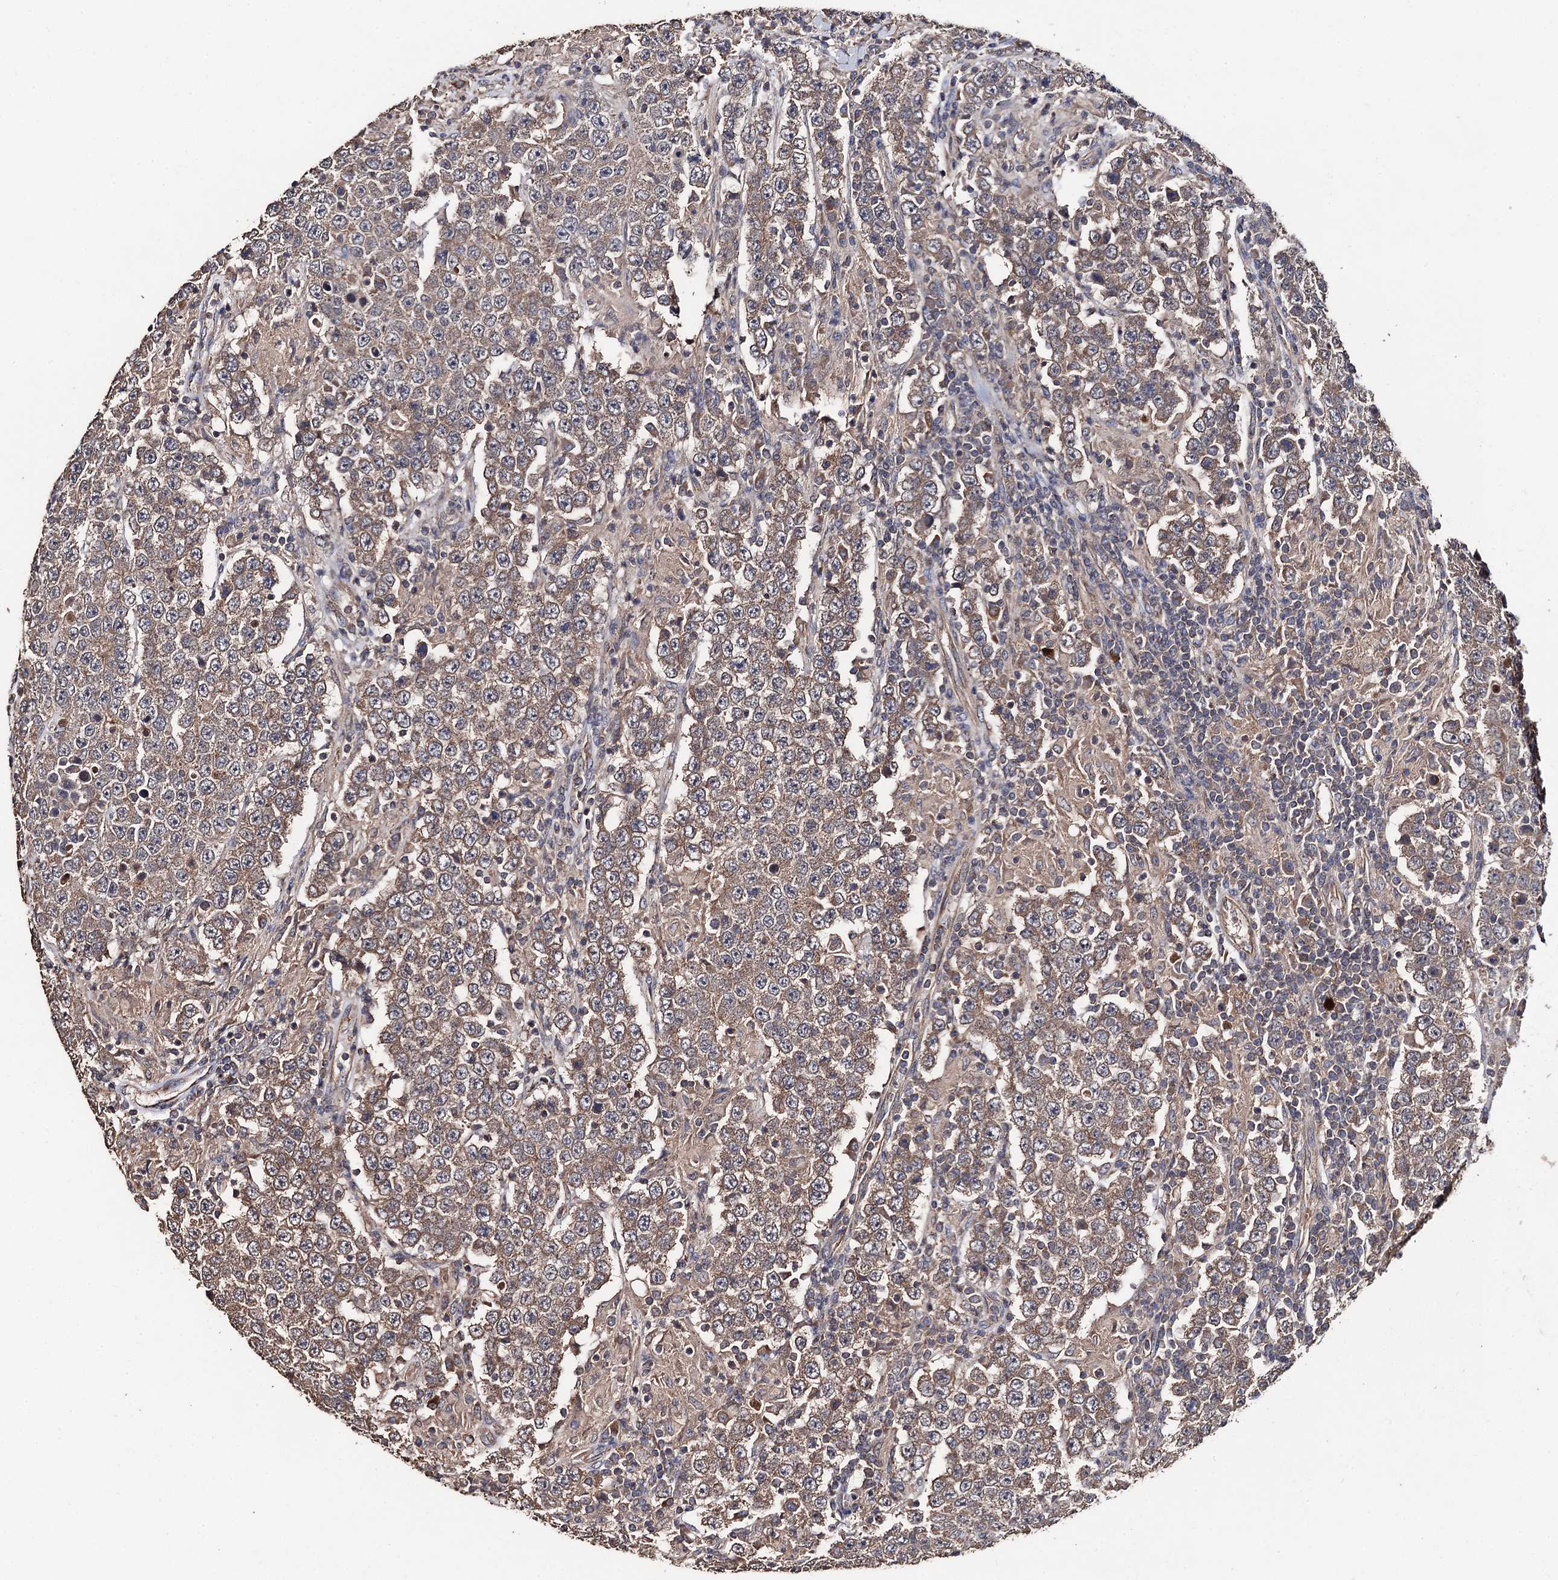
{"staining": {"intensity": "moderate", "quantity": ">75%", "location": "cytoplasmic/membranous"}, "tissue": "testis cancer", "cell_type": "Tumor cells", "image_type": "cancer", "snomed": [{"axis": "morphology", "description": "Normal tissue, NOS"}, {"axis": "morphology", "description": "Urothelial carcinoma, High grade"}, {"axis": "morphology", "description": "Seminoma, NOS"}, {"axis": "morphology", "description": "Carcinoma, Embryonal, NOS"}, {"axis": "topography", "description": "Urinary bladder"}, {"axis": "topography", "description": "Testis"}], "caption": "Tumor cells display medium levels of moderate cytoplasmic/membranous positivity in approximately >75% of cells in human testis cancer.", "gene": "PPTC7", "patient": {"sex": "male", "age": 41}}